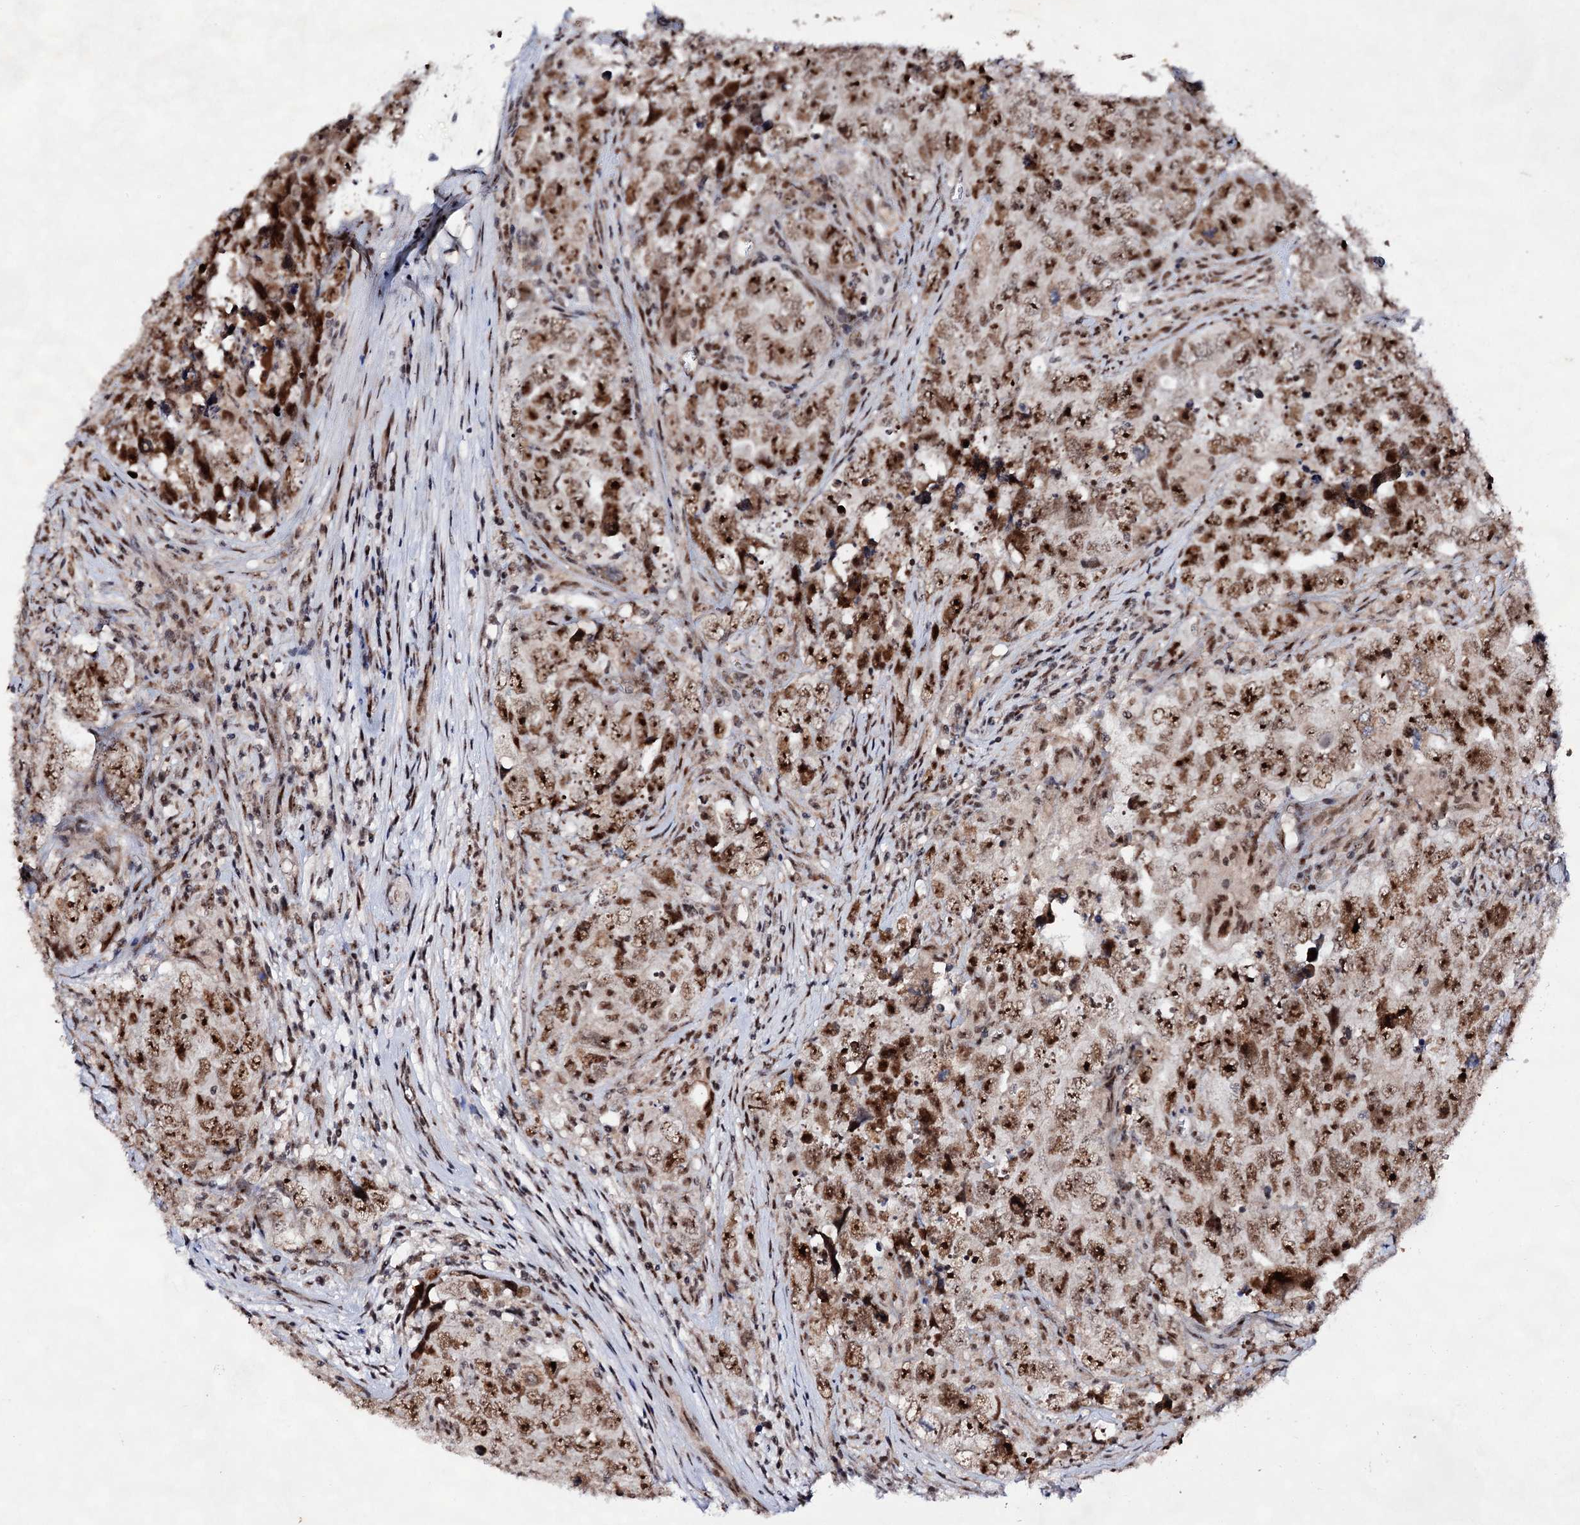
{"staining": {"intensity": "strong", "quantity": ">75%", "location": "nuclear"}, "tissue": "testis cancer", "cell_type": "Tumor cells", "image_type": "cancer", "snomed": [{"axis": "morphology", "description": "Seminoma, NOS"}, {"axis": "morphology", "description": "Carcinoma, Embryonal, NOS"}, {"axis": "topography", "description": "Testis"}], "caption": "DAB (3,3'-diaminobenzidine) immunohistochemical staining of human embryonal carcinoma (testis) shows strong nuclear protein positivity in about >75% of tumor cells.", "gene": "EXOSC10", "patient": {"sex": "male", "age": 43}}